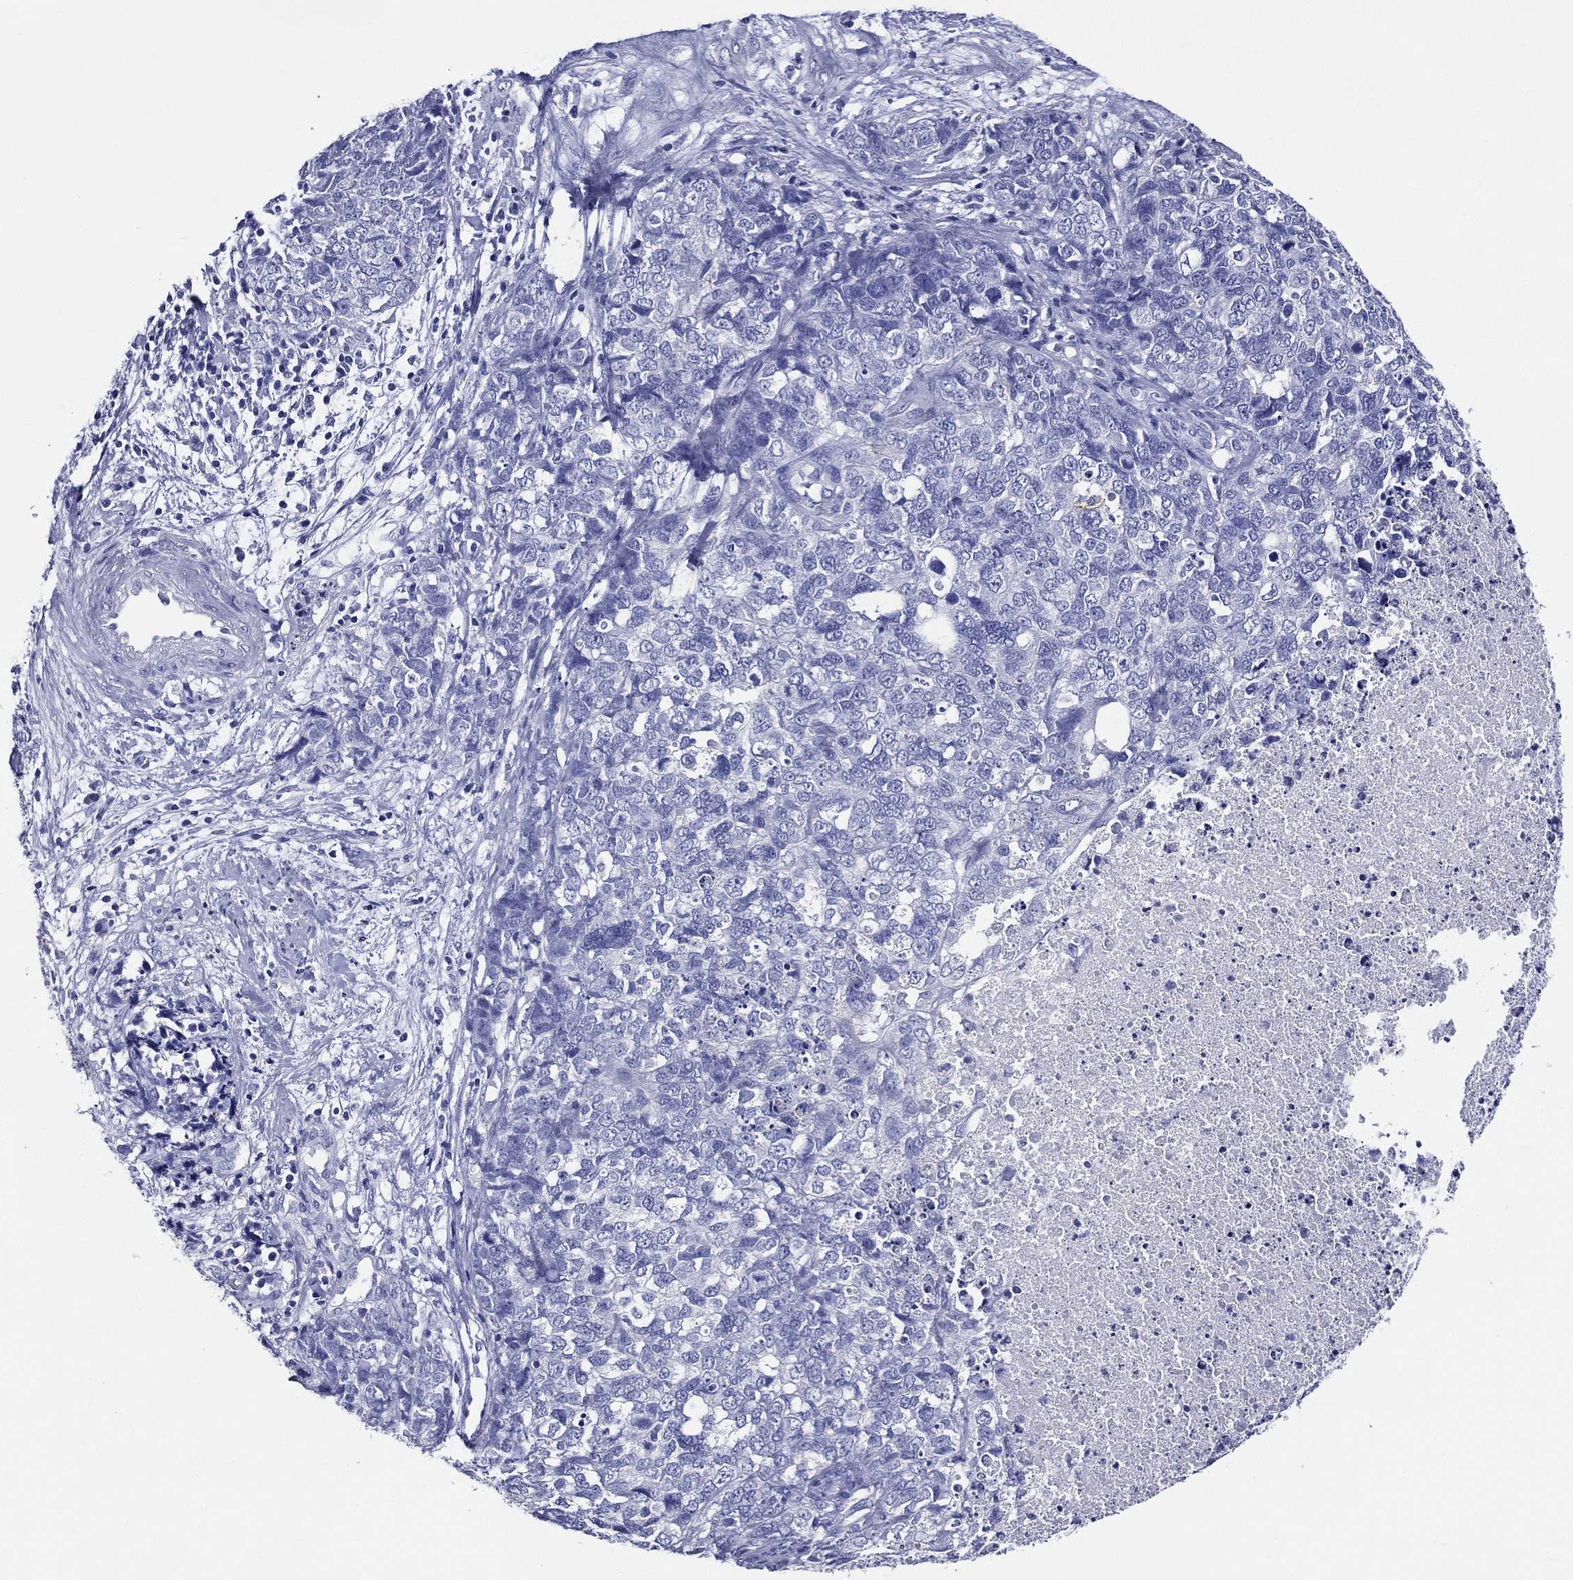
{"staining": {"intensity": "negative", "quantity": "none", "location": "none"}, "tissue": "cervical cancer", "cell_type": "Tumor cells", "image_type": "cancer", "snomed": [{"axis": "morphology", "description": "Squamous cell carcinoma, NOS"}, {"axis": "topography", "description": "Cervix"}], "caption": "An immunohistochemistry (IHC) micrograph of cervical cancer is shown. There is no staining in tumor cells of cervical cancer. The staining is performed using DAB (3,3'-diaminobenzidine) brown chromogen with nuclei counter-stained in using hematoxylin.", "gene": "ACE2", "patient": {"sex": "female", "age": 63}}